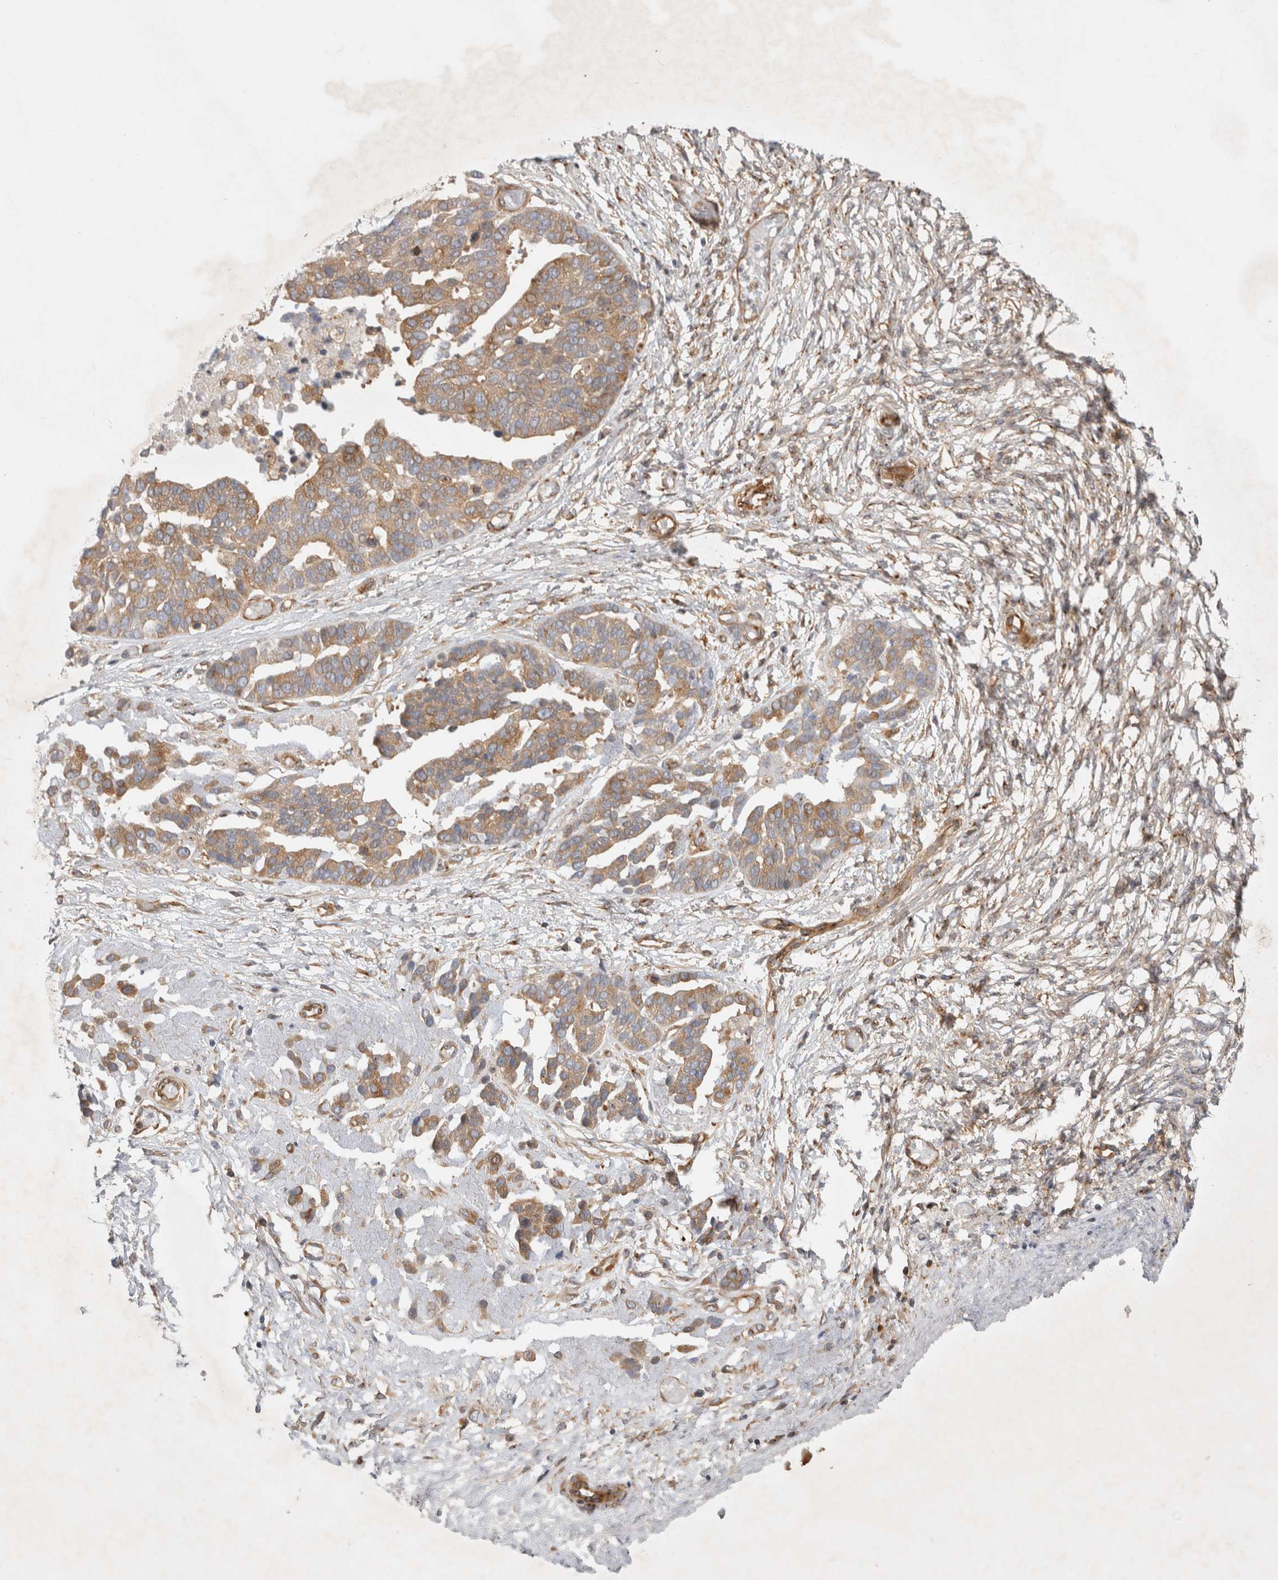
{"staining": {"intensity": "moderate", "quantity": ">75%", "location": "cytoplasmic/membranous"}, "tissue": "ovarian cancer", "cell_type": "Tumor cells", "image_type": "cancer", "snomed": [{"axis": "morphology", "description": "Cystadenocarcinoma, serous, NOS"}, {"axis": "topography", "description": "Ovary"}], "caption": "This photomicrograph shows IHC staining of ovarian cancer (serous cystadenocarcinoma), with medium moderate cytoplasmic/membranous expression in approximately >75% of tumor cells.", "gene": "GPR150", "patient": {"sex": "female", "age": 44}}